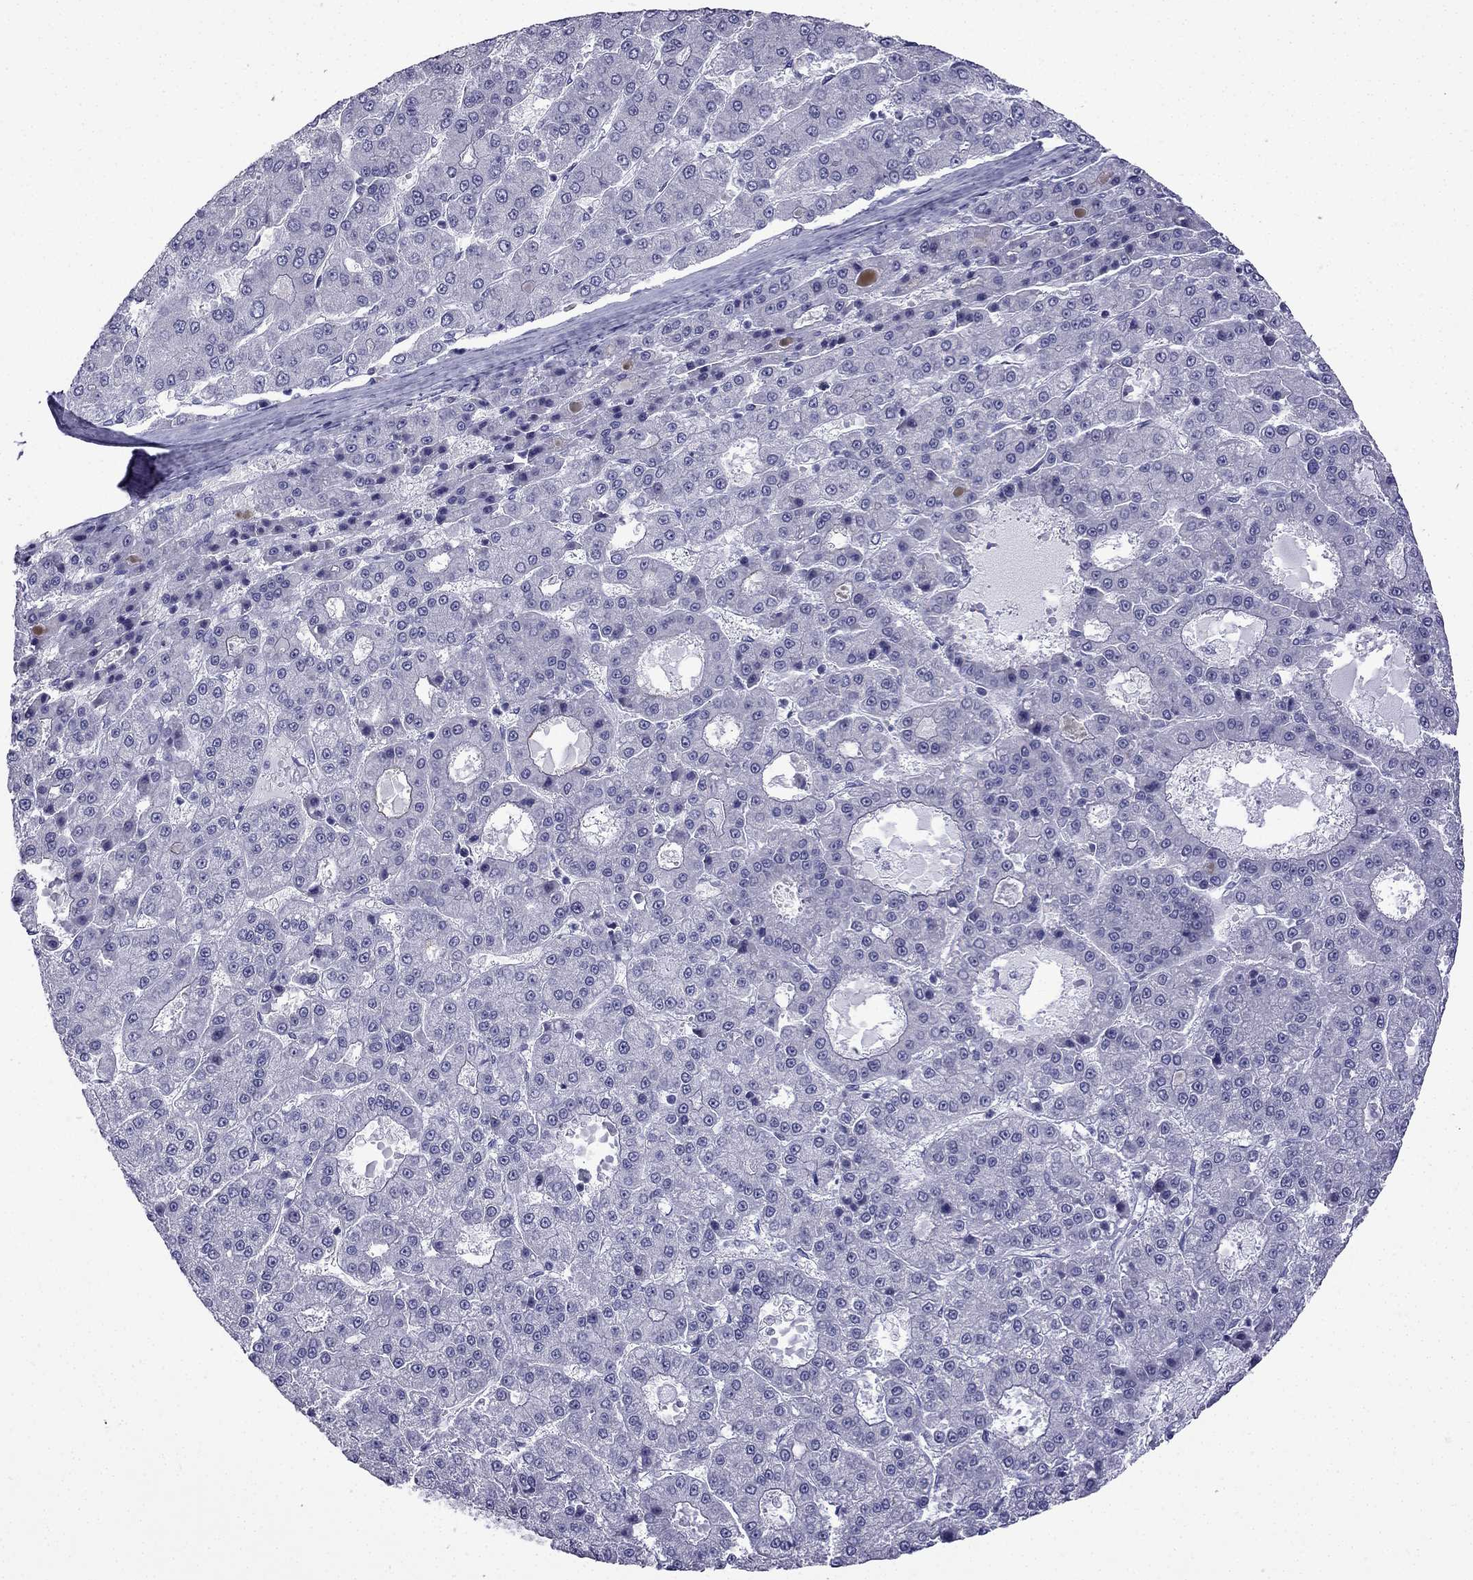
{"staining": {"intensity": "negative", "quantity": "none", "location": "none"}, "tissue": "liver cancer", "cell_type": "Tumor cells", "image_type": "cancer", "snomed": [{"axis": "morphology", "description": "Carcinoma, Hepatocellular, NOS"}, {"axis": "topography", "description": "Liver"}], "caption": "Liver cancer (hepatocellular carcinoma) stained for a protein using immunohistochemistry exhibits no expression tumor cells.", "gene": "GJA8", "patient": {"sex": "male", "age": 70}}